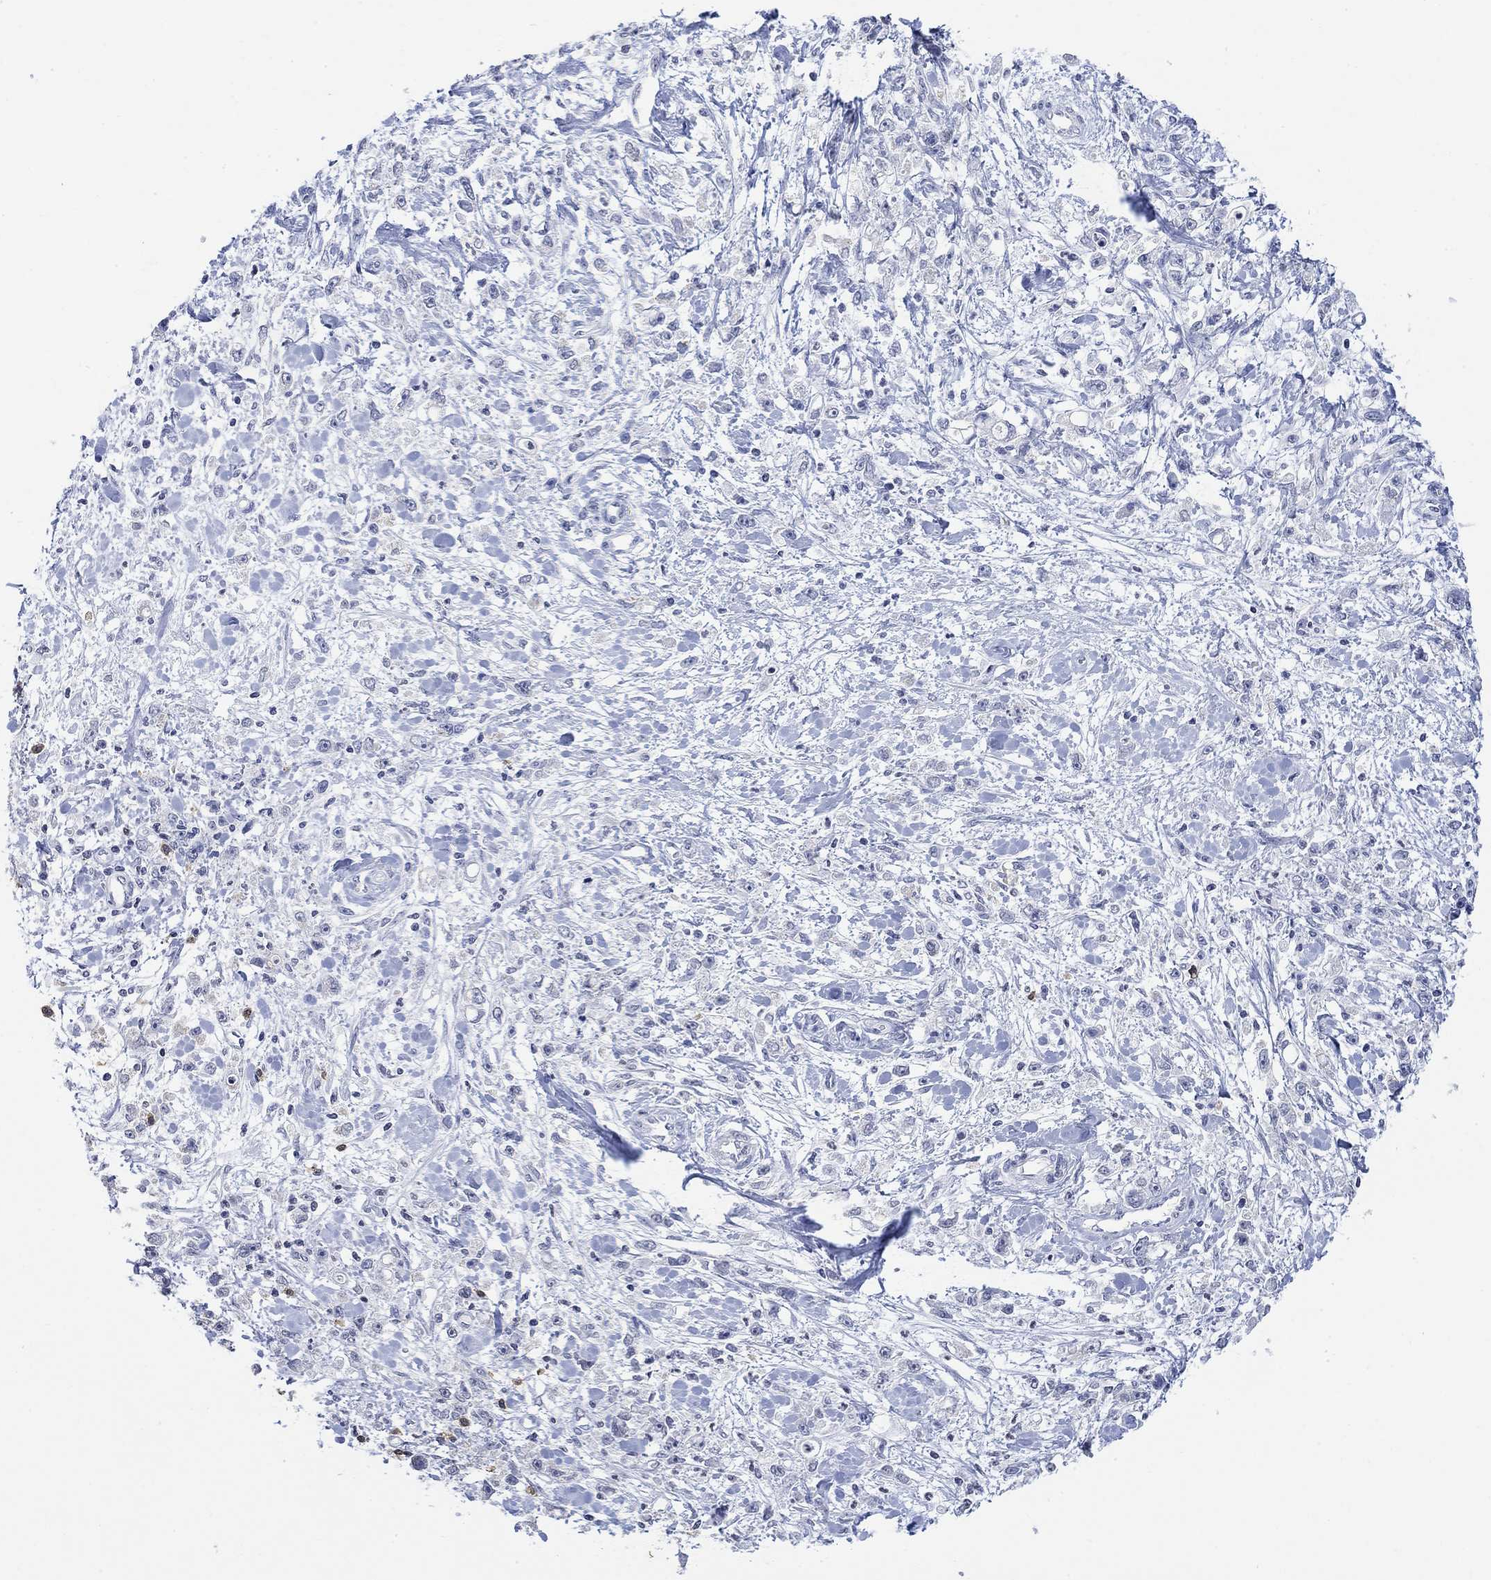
{"staining": {"intensity": "negative", "quantity": "none", "location": "none"}, "tissue": "stomach cancer", "cell_type": "Tumor cells", "image_type": "cancer", "snomed": [{"axis": "morphology", "description": "Adenocarcinoma, NOS"}, {"axis": "topography", "description": "Stomach"}], "caption": "Tumor cells are negative for brown protein staining in stomach cancer (adenocarcinoma). (DAB immunohistochemistry (IHC) visualized using brightfield microscopy, high magnification).", "gene": "TMEM255A", "patient": {"sex": "female", "age": 59}}